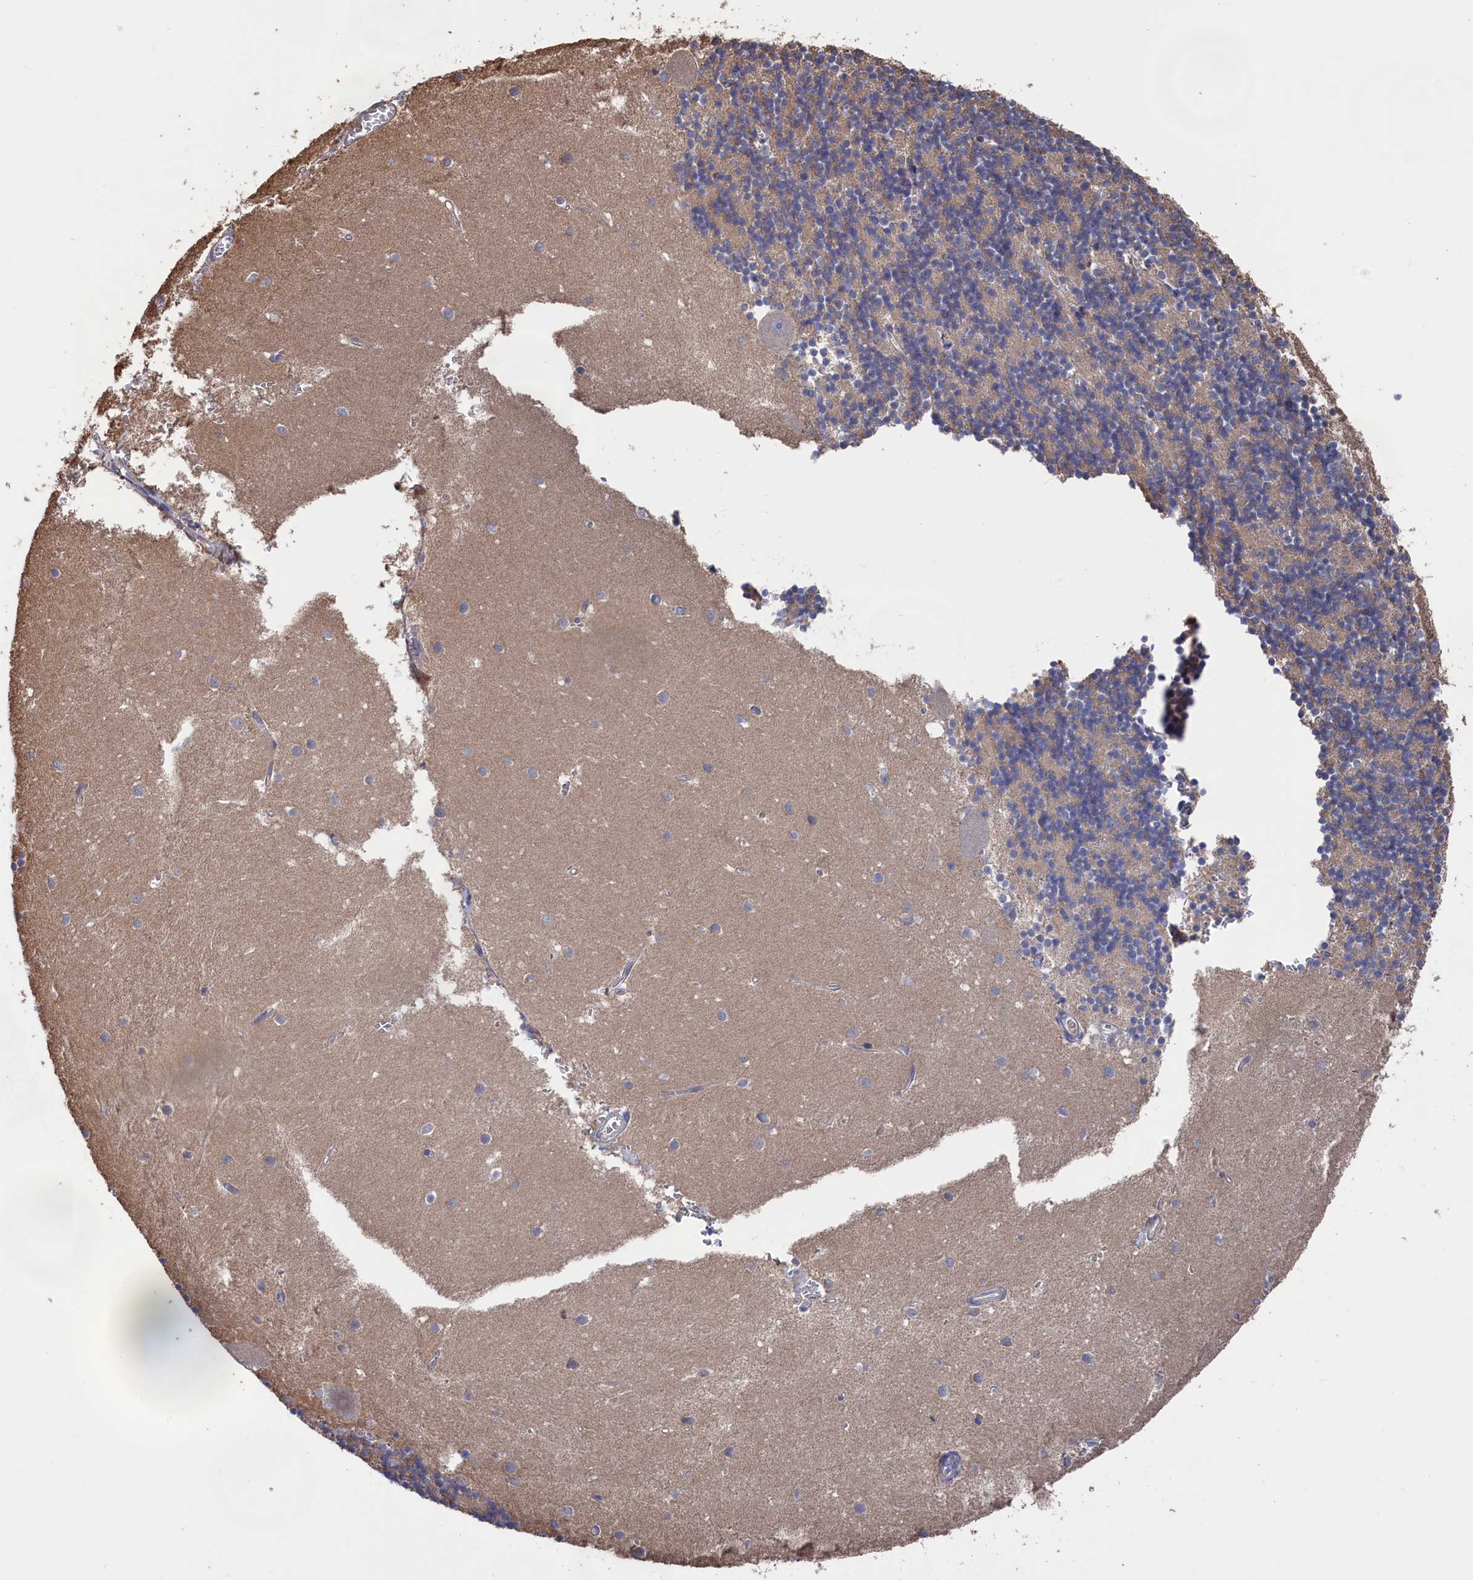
{"staining": {"intensity": "negative", "quantity": "none", "location": "none"}, "tissue": "cerebellum", "cell_type": "Cells in granular layer", "image_type": "normal", "snomed": [{"axis": "morphology", "description": "Normal tissue, NOS"}, {"axis": "topography", "description": "Cerebellum"}], "caption": "Micrograph shows no significant protein staining in cells in granular layer of normal cerebellum. (Immunohistochemistry, brightfield microscopy, high magnification).", "gene": "NUTF2", "patient": {"sex": "male", "age": 54}}